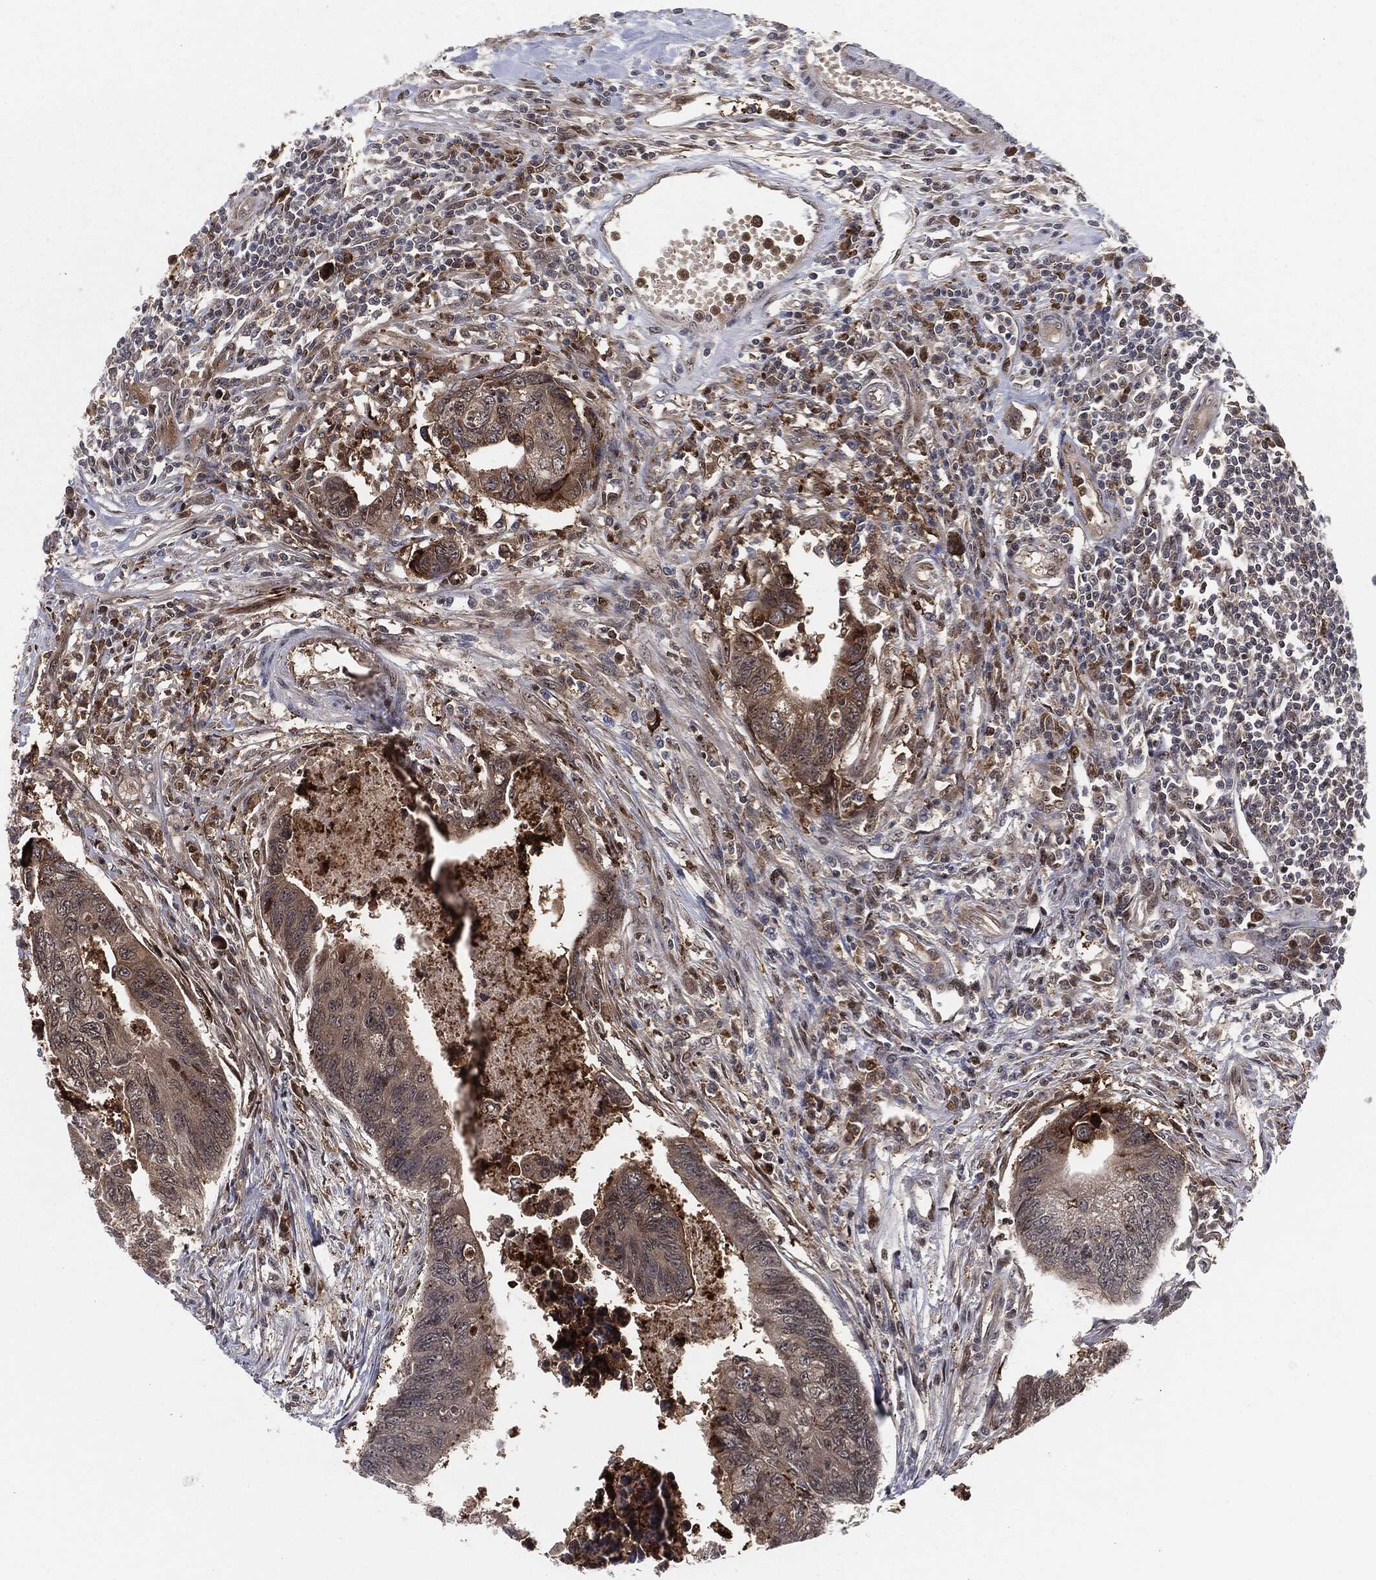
{"staining": {"intensity": "negative", "quantity": "none", "location": "none"}, "tissue": "colorectal cancer", "cell_type": "Tumor cells", "image_type": "cancer", "snomed": [{"axis": "morphology", "description": "Adenocarcinoma, NOS"}, {"axis": "topography", "description": "Colon"}], "caption": "Tumor cells are negative for protein expression in human adenocarcinoma (colorectal).", "gene": "CAPRIN2", "patient": {"sex": "female", "age": 65}}